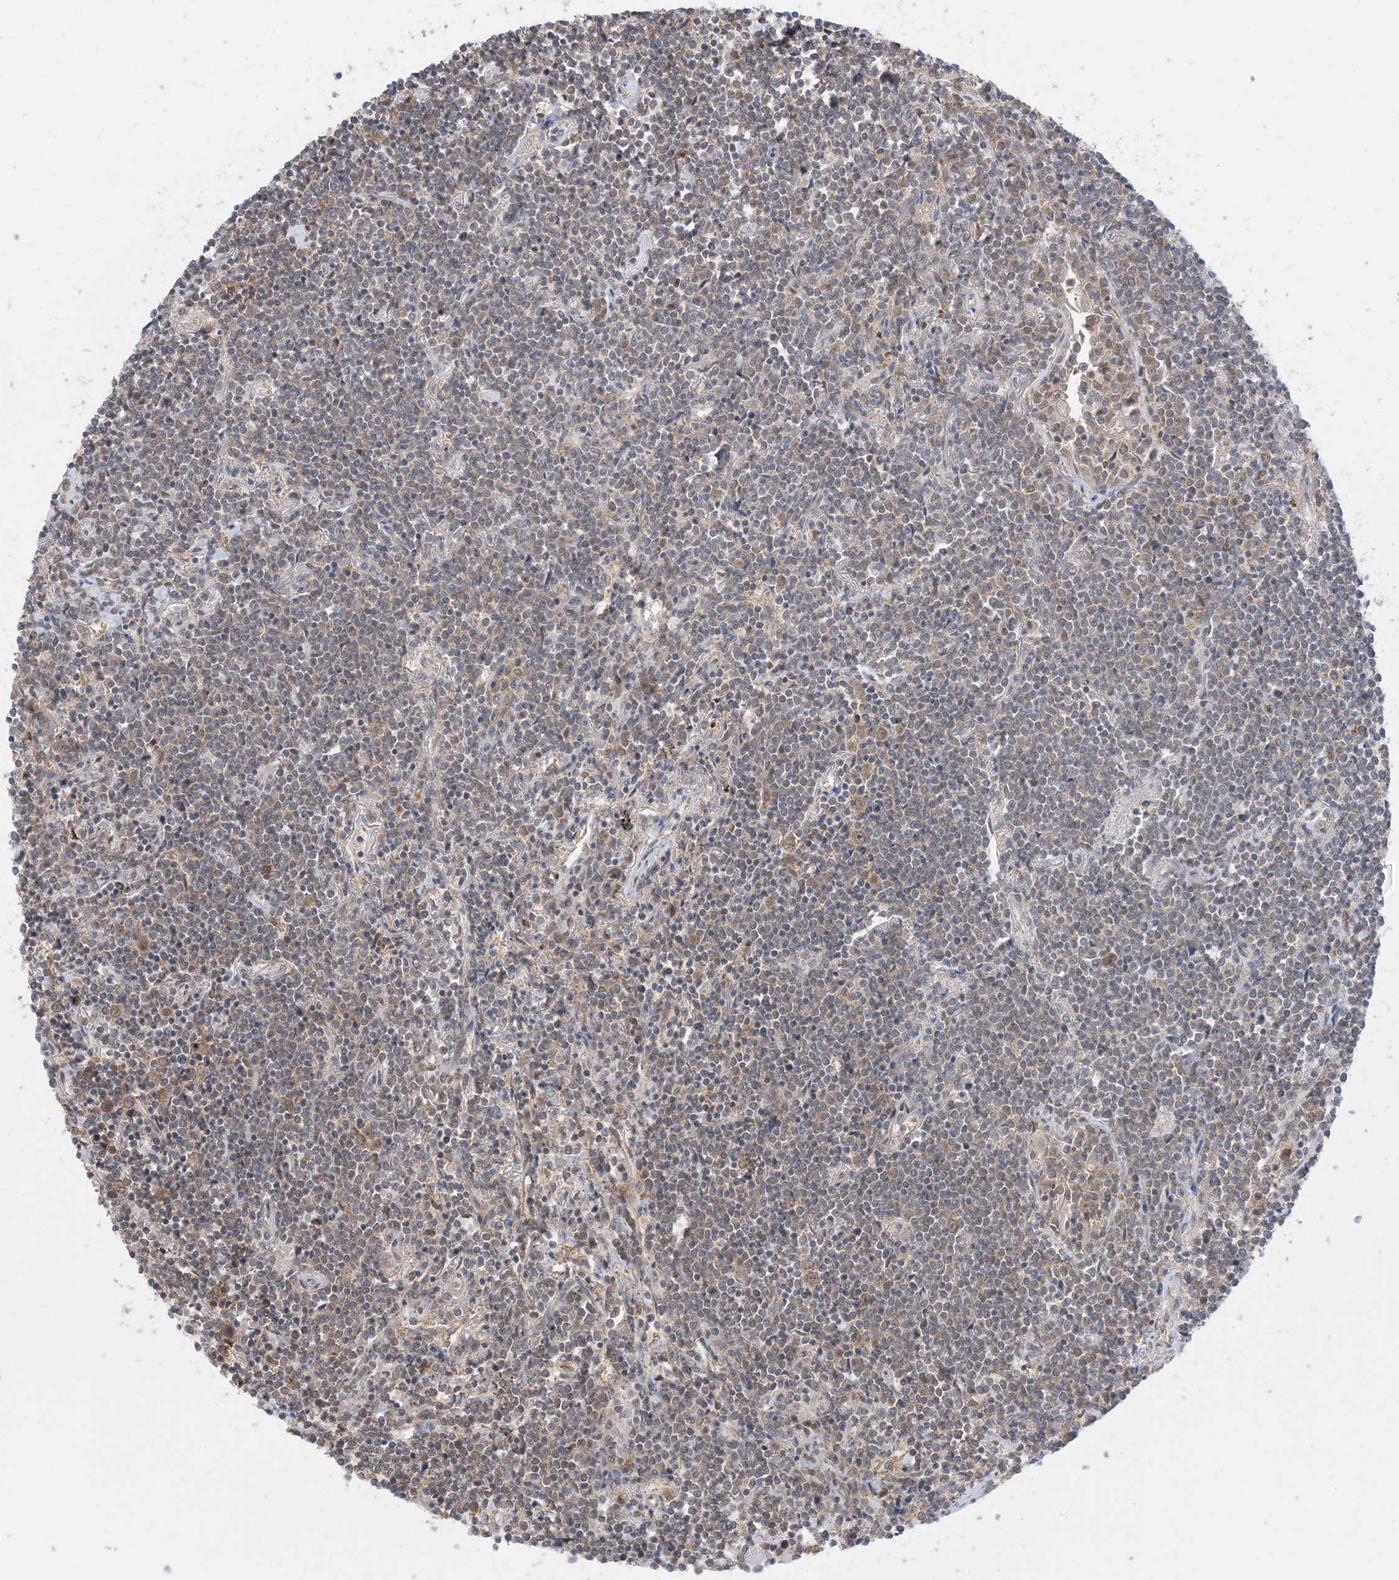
{"staining": {"intensity": "weak", "quantity": "25%-75%", "location": "cytoplasmic/membranous"}, "tissue": "lymphoma", "cell_type": "Tumor cells", "image_type": "cancer", "snomed": [{"axis": "morphology", "description": "Malignant lymphoma, non-Hodgkin's type, Low grade"}, {"axis": "topography", "description": "Lung"}], "caption": "Immunohistochemistry (IHC) of human low-grade malignant lymphoma, non-Hodgkin's type exhibits low levels of weak cytoplasmic/membranous staining in about 25%-75% of tumor cells.", "gene": "WDR26", "patient": {"sex": "female", "age": 71}}